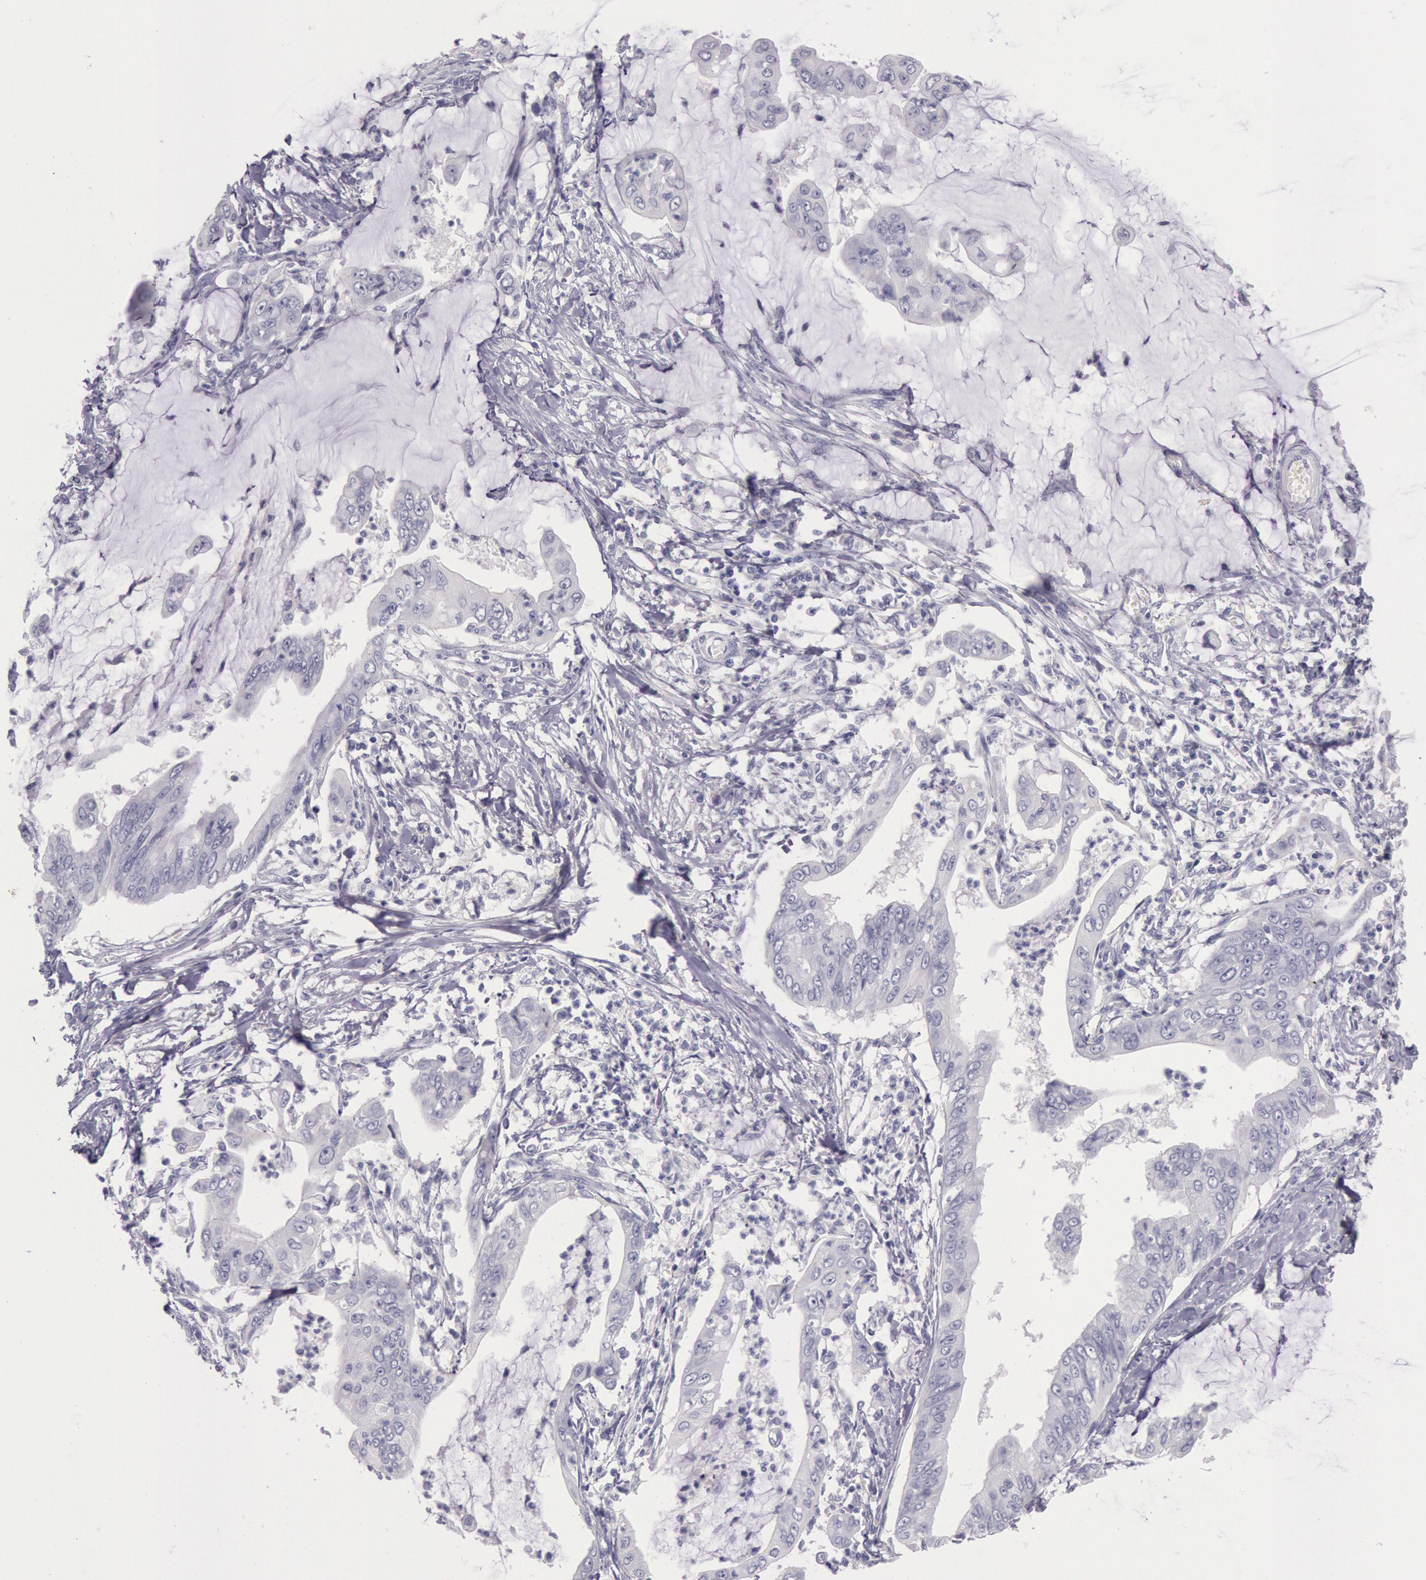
{"staining": {"intensity": "negative", "quantity": "none", "location": "none"}, "tissue": "stomach cancer", "cell_type": "Tumor cells", "image_type": "cancer", "snomed": [{"axis": "morphology", "description": "Adenocarcinoma, NOS"}, {"axis": "topography", "description": "Stomach, upper"}], "caption": "An IHC image of stomach cancer is shown. There is no staining in tumor cells of stomach cancer.", "gene": "EGFR", "patient": {"sex": "male", "age": 80}}